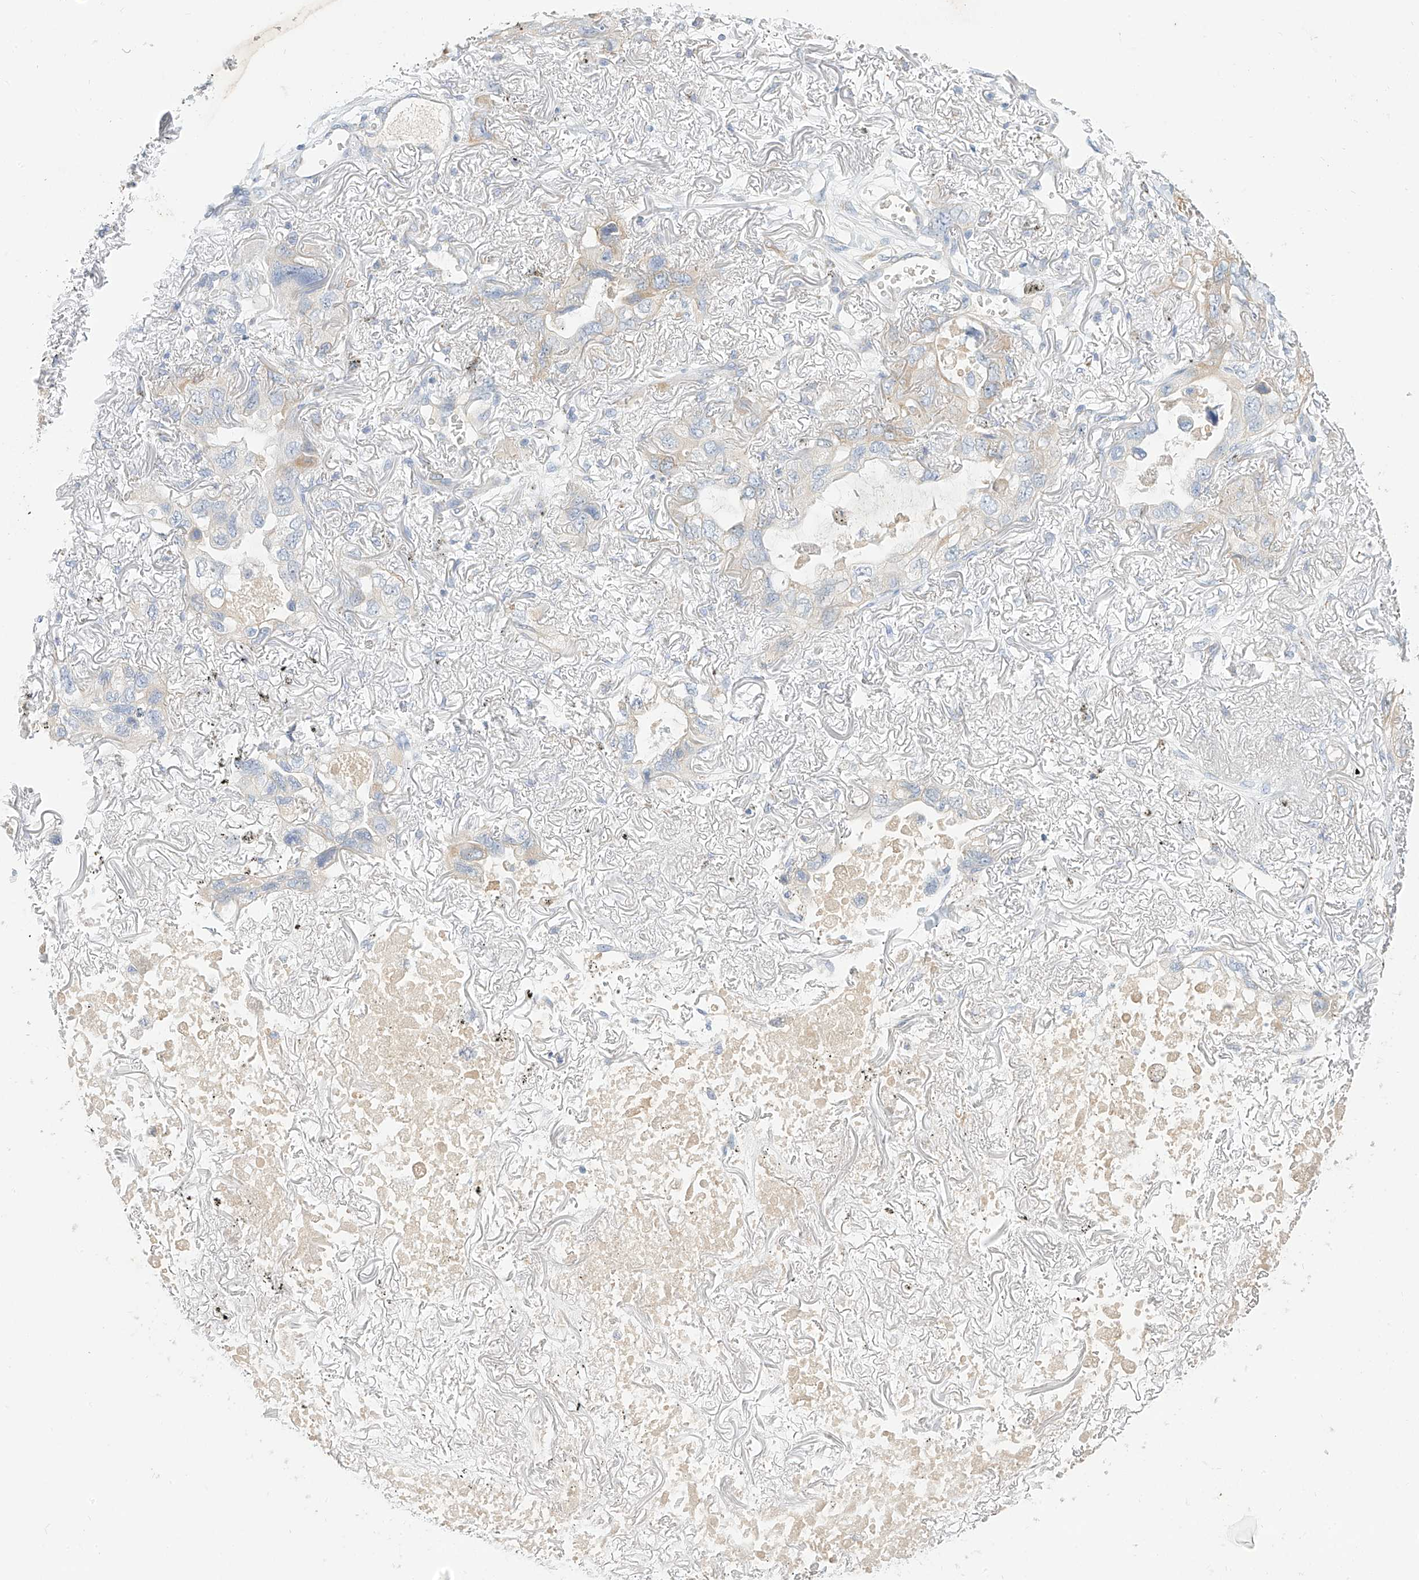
{"staining": {"intensity": "moderate", "quantity": "<25%", "location": "cytoplasmic/membranous"}, "tissue": "lung cancer", "cell_type": "Tumor cells", "image_type": "cancer", "snomed": [{"axis": "morphology", "description": "Squamous cell carcinoma, NOS"}, {"axis": "topography", "description": "Lung"}], "caption": "Moderate cytoplasmic/membranous positivity for a protein is seen in about <25% of tumor cells of lung squamous cell carcinoma using immunohistochemistry.", "gene": "RASA2", "patient": {"sex": "female", "age": 73}}